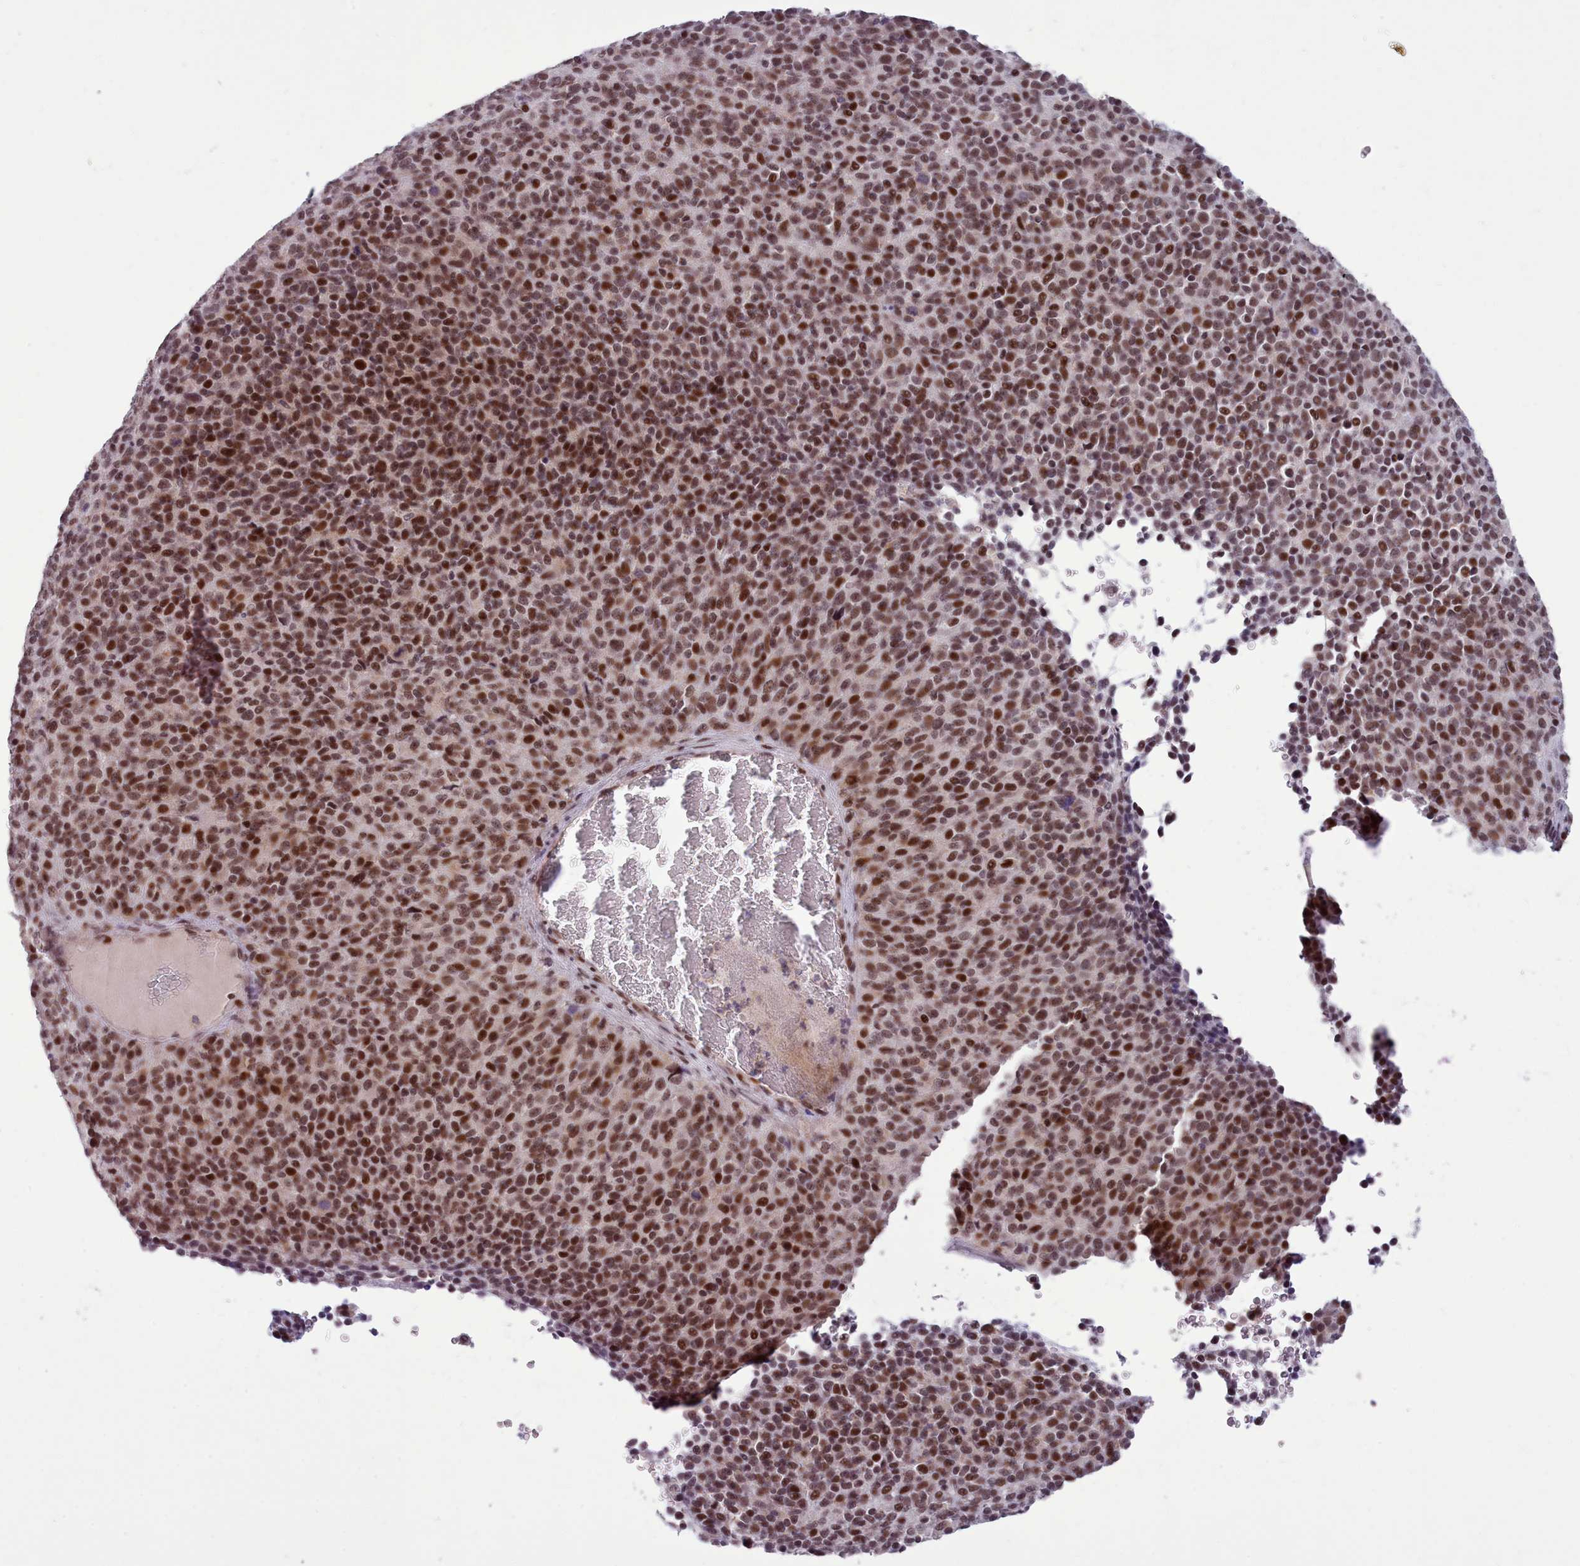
{"staining": {"intensity": "strong", "quantity": ">75%", "location": "nuclear"}, "tissue": "melanoma", "cell_type": "Tumor cells", "image_type": "cancer", "snomed": [{"axis": "morphology", "description": "Malignant melanoma, Metastatic site"}, {"axis": "topography", "description": "Brain"}], "caption": "High-magnification brightfield microscopy of melanoma stained with DAB (3,3'-diaminobenzidine) (brown) and counterstained with hematoxylin (blue). tumor cells exhibit strong nuclear positivity is seen in approximately>75% of cells.", "gene": "RFX1", "patient": {"sex": "female", "age": 56}}